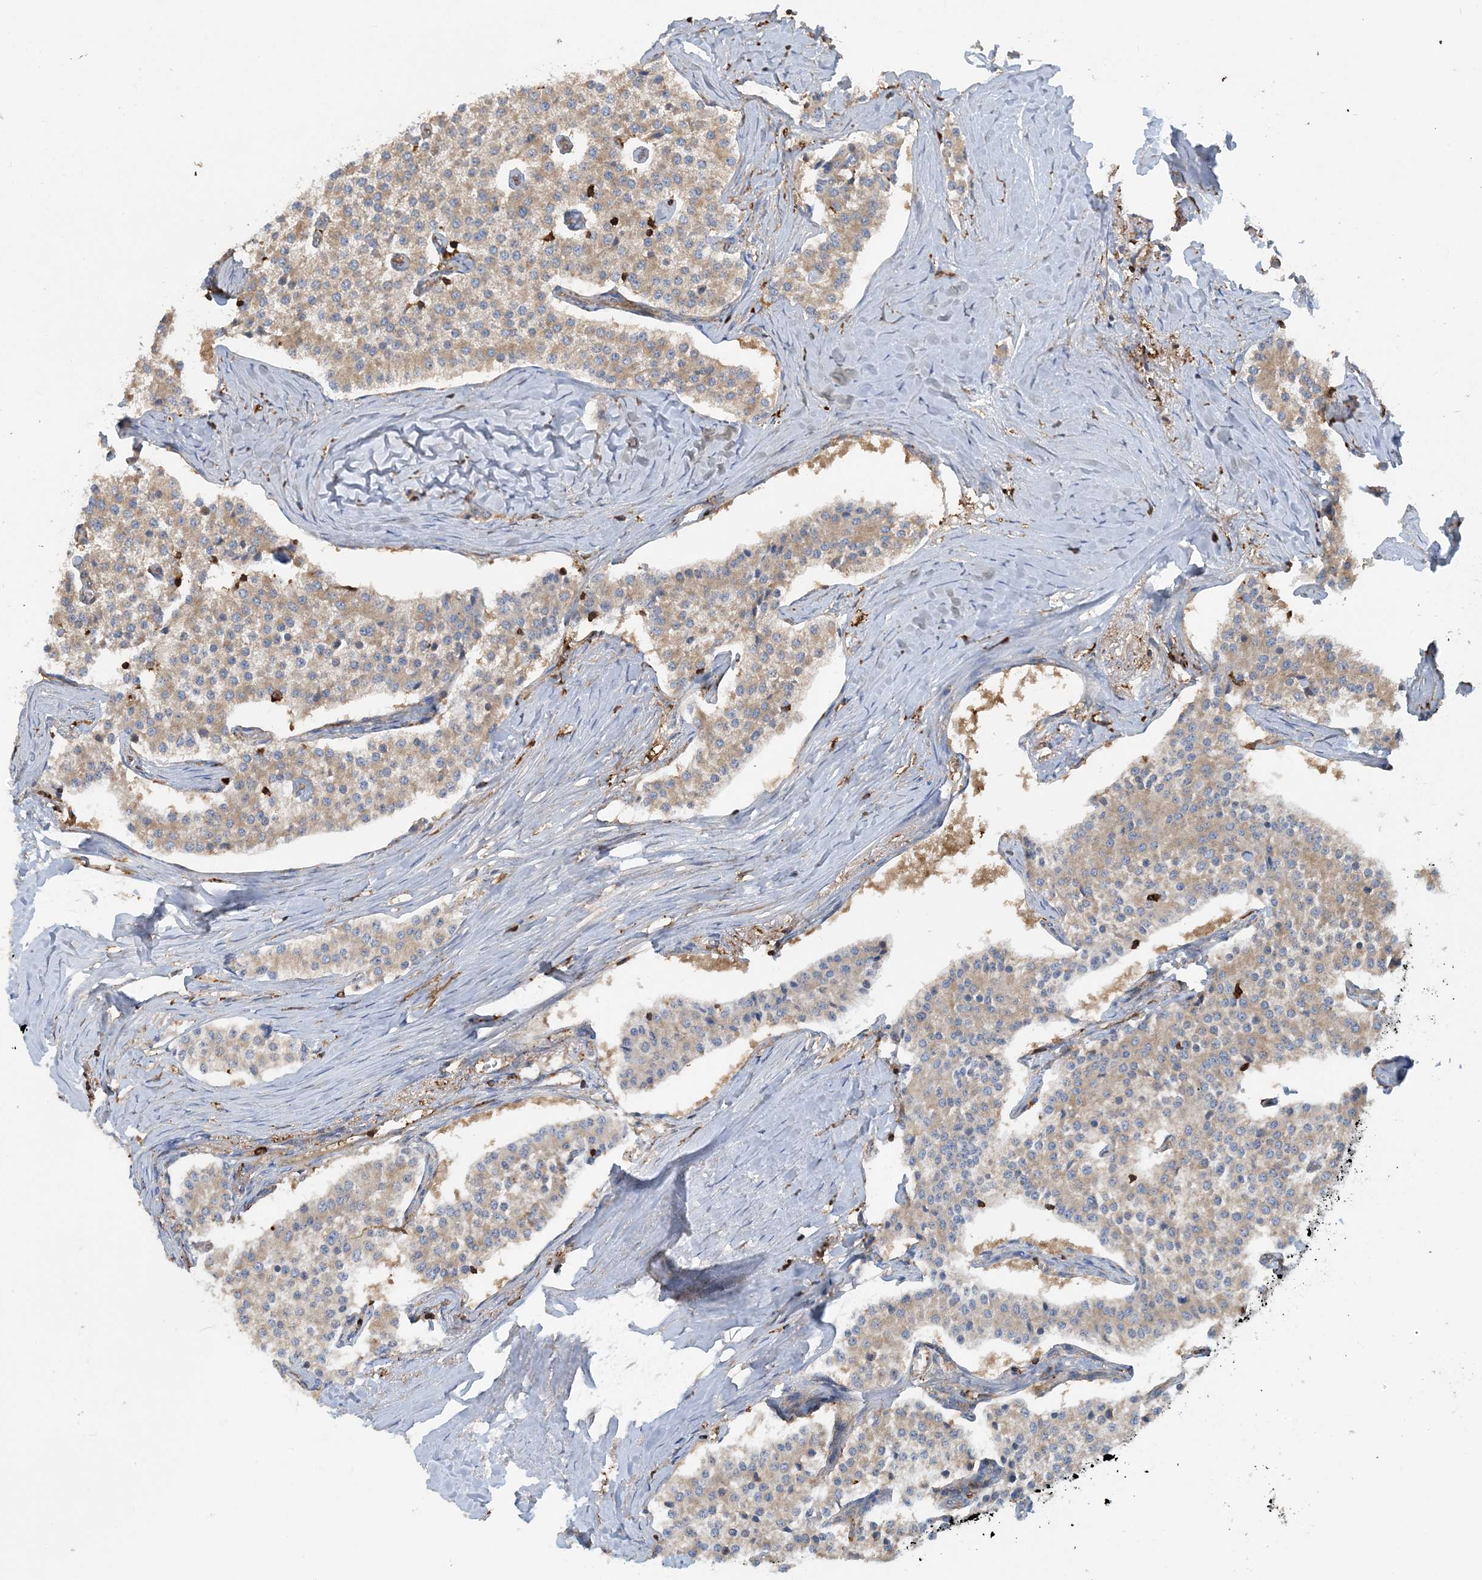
{"staining": {"intensity": "weak", "quantity": ">75%", "location": "cytoplasmic/membranous"}, "tissue": "carcinoid", "cell_type": "Tumor cells", "image_type": "cancer", "snomed": [{"axis": "morphology", "description": "Carcinoid, malignant, NOS"}, {"axis": "topography", "description": "Colon"}], "caption": "Human carcinoid stained with a brown dye reveals weak cytoplasmic/membranous positive expression in about >75% of tumor cells.", "gene": "SFMBT2", "patient": {"sex": "female", "age": 52}}